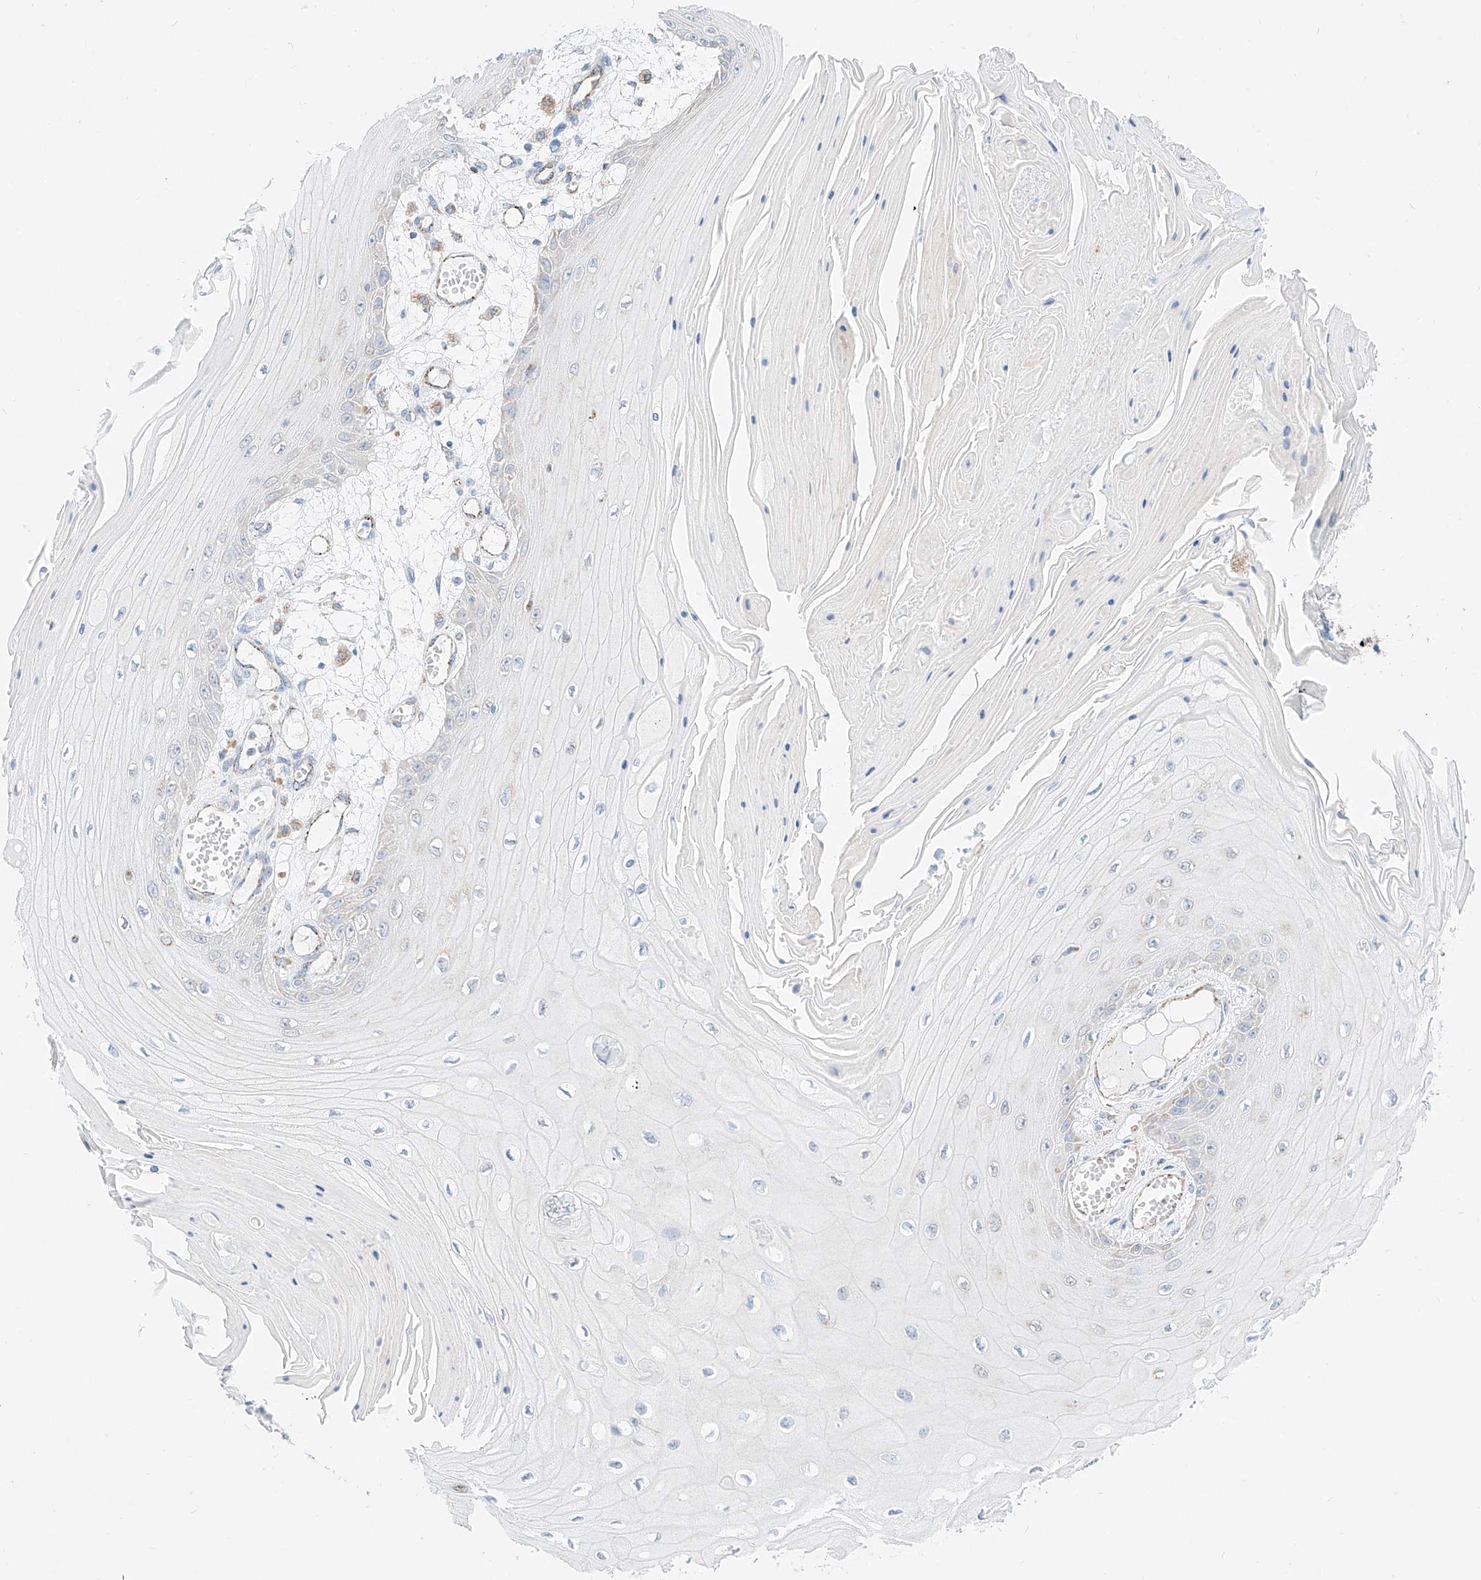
{"staining": {"intensity": "negative", "quantity": "none", "location": "none"}, "tissue": "skin cancer", "cell_type": "Tumor cells", "image_type": "cancer", "snomed": [{"axis": "morphology", "description": "Squamous cell carcinoma, NOS"}, {"axis": "topography", "description": "Skin"}], "caption": "A photomicrograph of squamous cell carcinoma (skin) stained for a protein exhibits no brown staining in tumor cells. (Brightfield microscopy of DAB IHC at high magnification).", "gene": "C6orf62", "patient": {"sex": "male", "age": 74}}